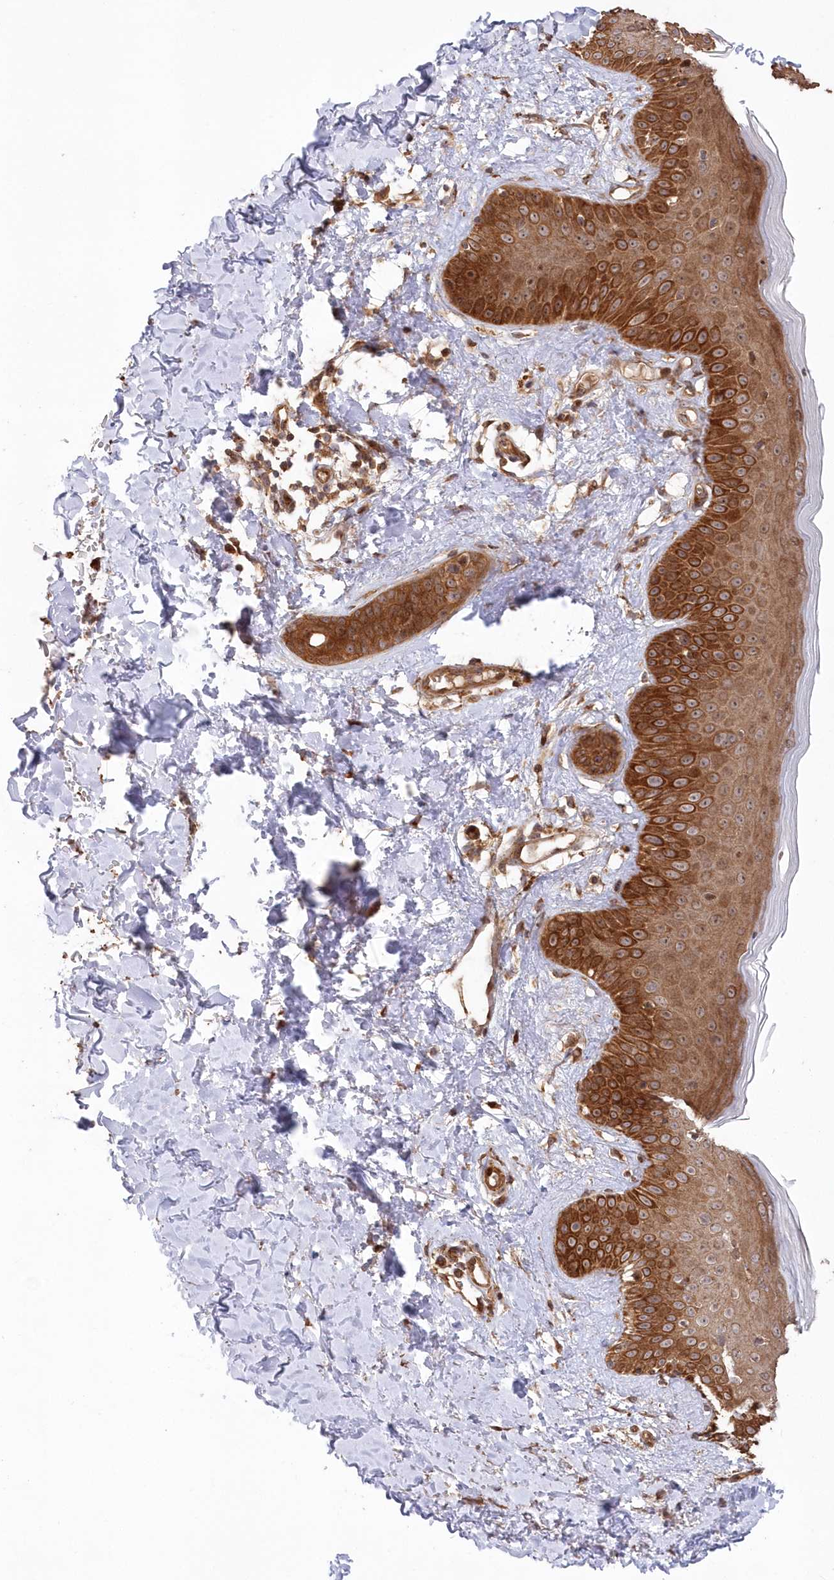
{"staining": {"intensity": "moderate", "quantity": ">75%", "location": "cytoplasmic/membranous"}, "tissue": "skin", "cell_type": "Fibroblasts", "image_type": "normal", "snomed": [{"axis": "morphology", "description": "Normal tissue, NOS"}, {"axis": "topography", "description": "Skin"}], "caption": "Immunohistochemical staining of benign human skin shows >75% levels of moderate cytoplasmic/membranous protein positivity in approximately >75% of fibroblasts.", "gene": "TBCA", "patient": {"sex": "male", "age": 52}}